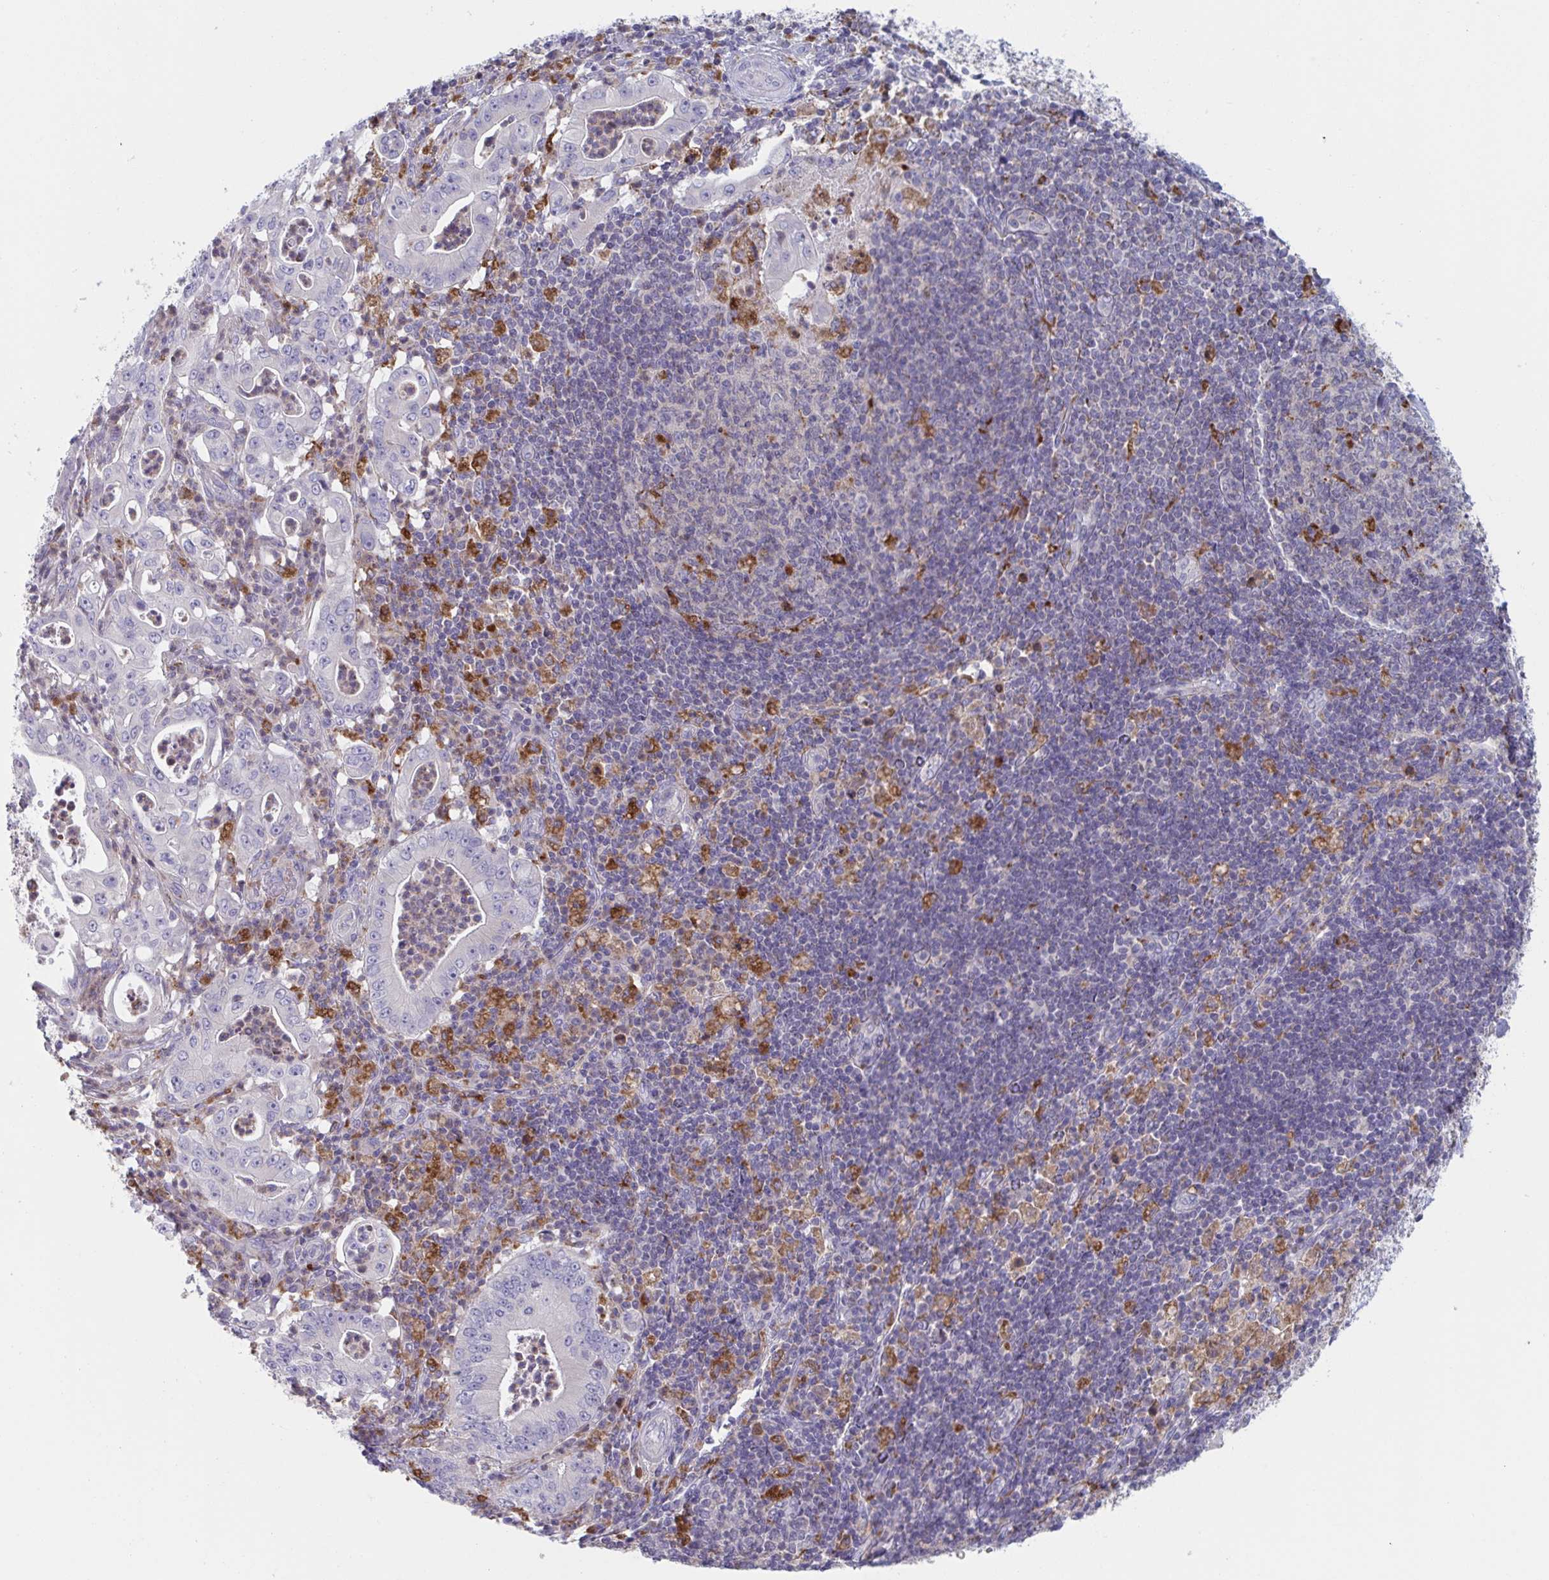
{"staining": {"intensity": "negative", "quantity": "none", "location": "none"}, "tissue": "pancreatic cancer", "cell_type": "Tumor cells", "image_type": "cancer", "snomed": [{"axis": "morphology", "description": "Adenocarcinoma, NOS"}, {"axis": "topography", "description": "Pancreas"}], "caption": "This is an immunohistochemistry histopathology image of human pancreatic cancer (adenocarcinoma). There is no expression in tumor cells.", "gene": "NIPSNAP1", "patient": {"sex": "male", "age": 71}}